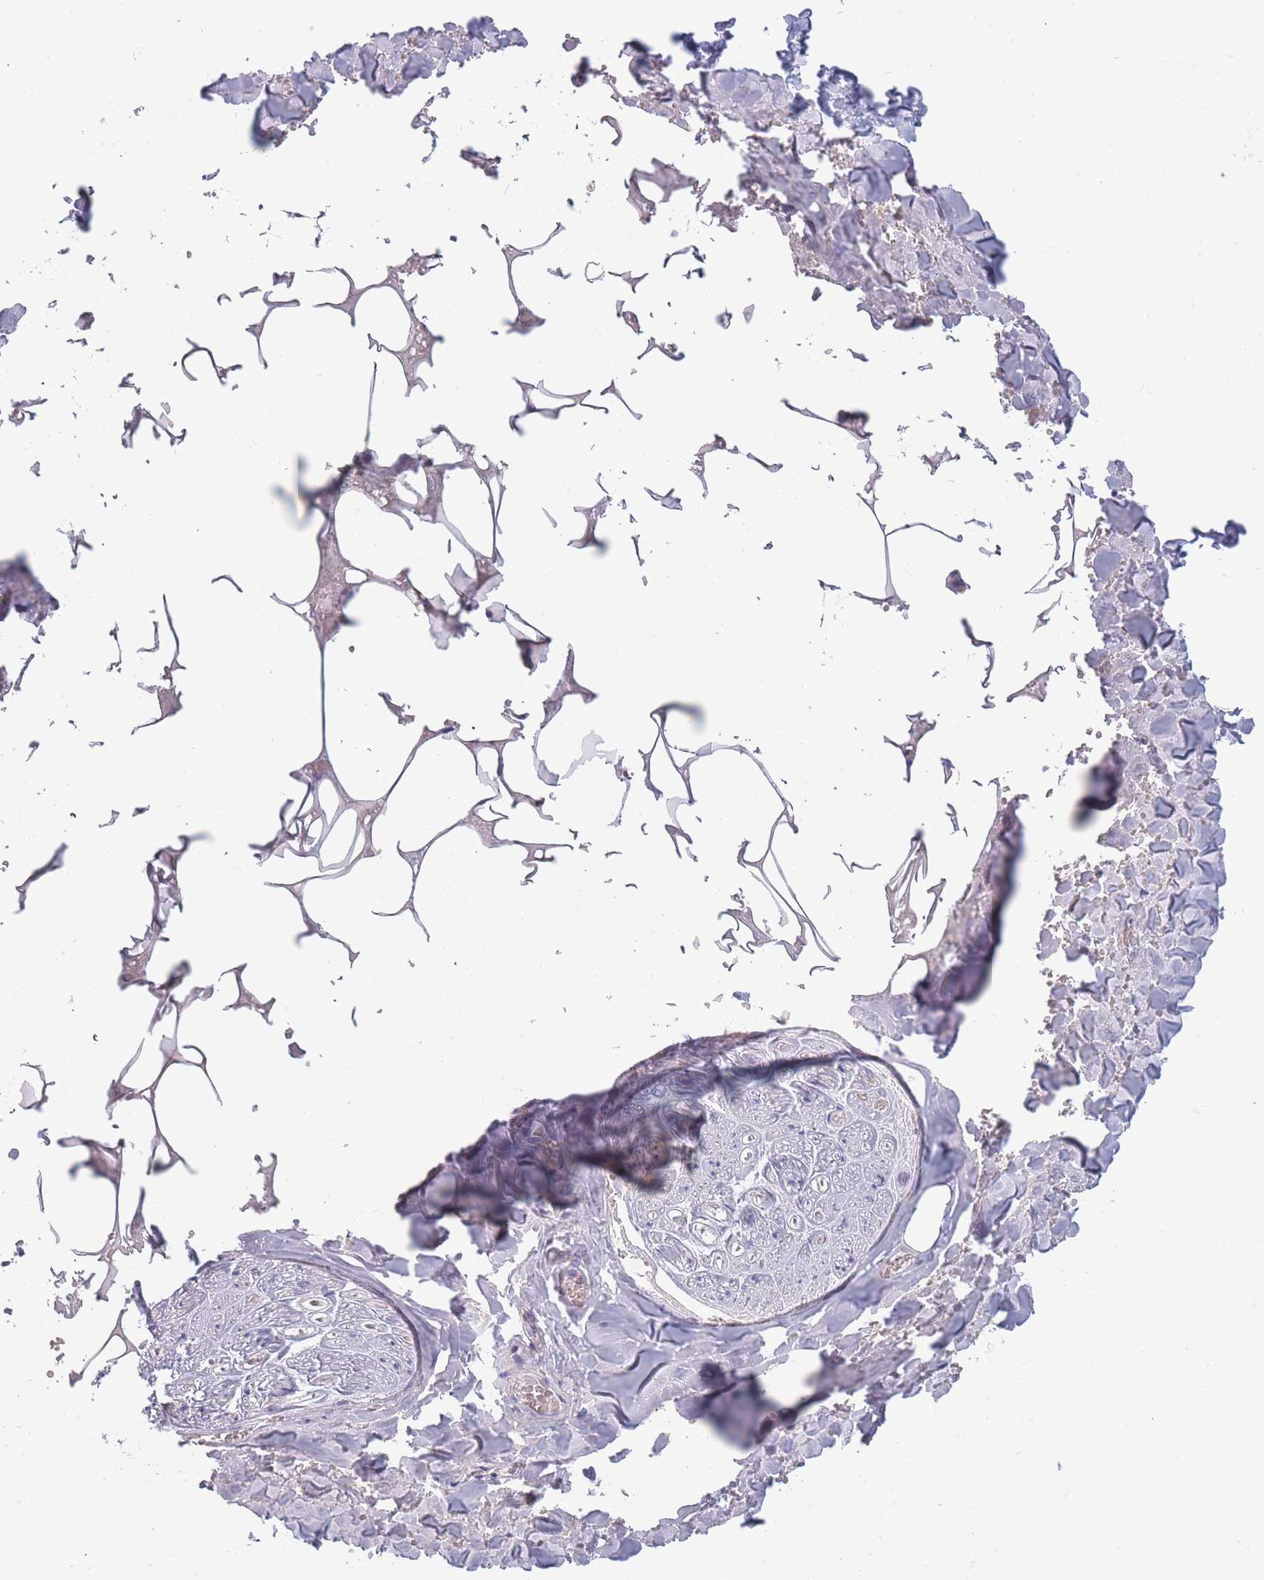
{"staining": {"intensity": "negative", "quantity": "none", "location": "none"}, "tissue": "adipose tissue", "cell_type": "Adipocytes", "image_type": "normal", "snomed": [{"axis": "morphology", "description": "Normal tissue, NOS"}, {"axis": "topography", "description": "Salivary gland"}, {"axis": "topography", "description": "Peripheral nerve tissue"}], "caption": "A micrograph of adipose tissue stained for a protein demonstrates no brown staining in adipocytes.", "gene": "NDUFAF6", "patient": {"sex": "male", "age": 38}}